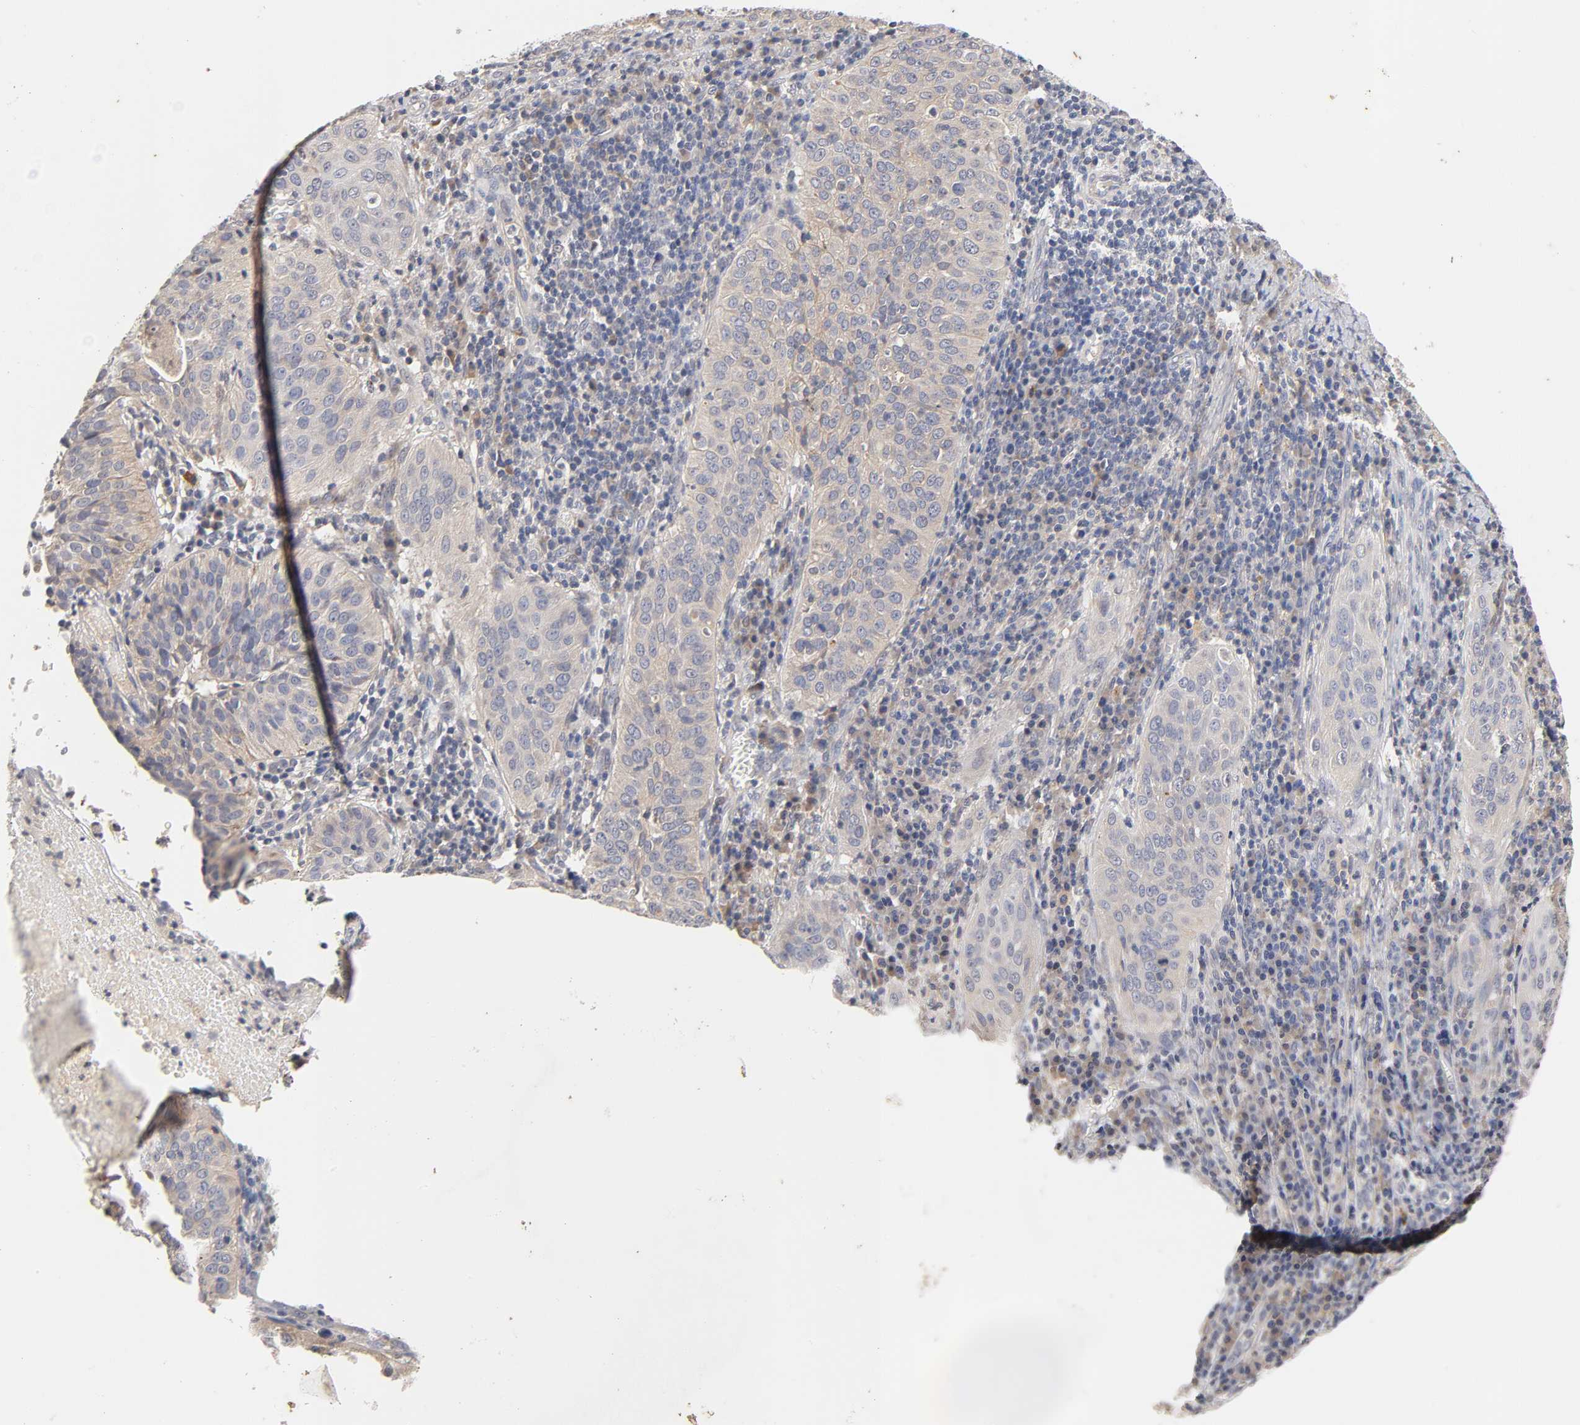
{"staining": {"intensity": "weak", "quantity": ">75%", "location": "cytoplasmic/membranous"}, "tissue": "cervical cancer", "cell_type": "Tumor cells", "image_type": "cancer", "snomed": [{"axis": "morphology", "description": "Squamous cell carcinoma, NOS"}, {"axis": "topography", "description": "Cervix"}], "caption": "Human cervical cancer (squamous cell carcinoma) stained for a protein (brown) demonstrates weak cytoplasmic/membranous positive positivity in about >75% of tumor cells.", "gene": "CXADR", "patient": {"sex": "female", "age": 39}}